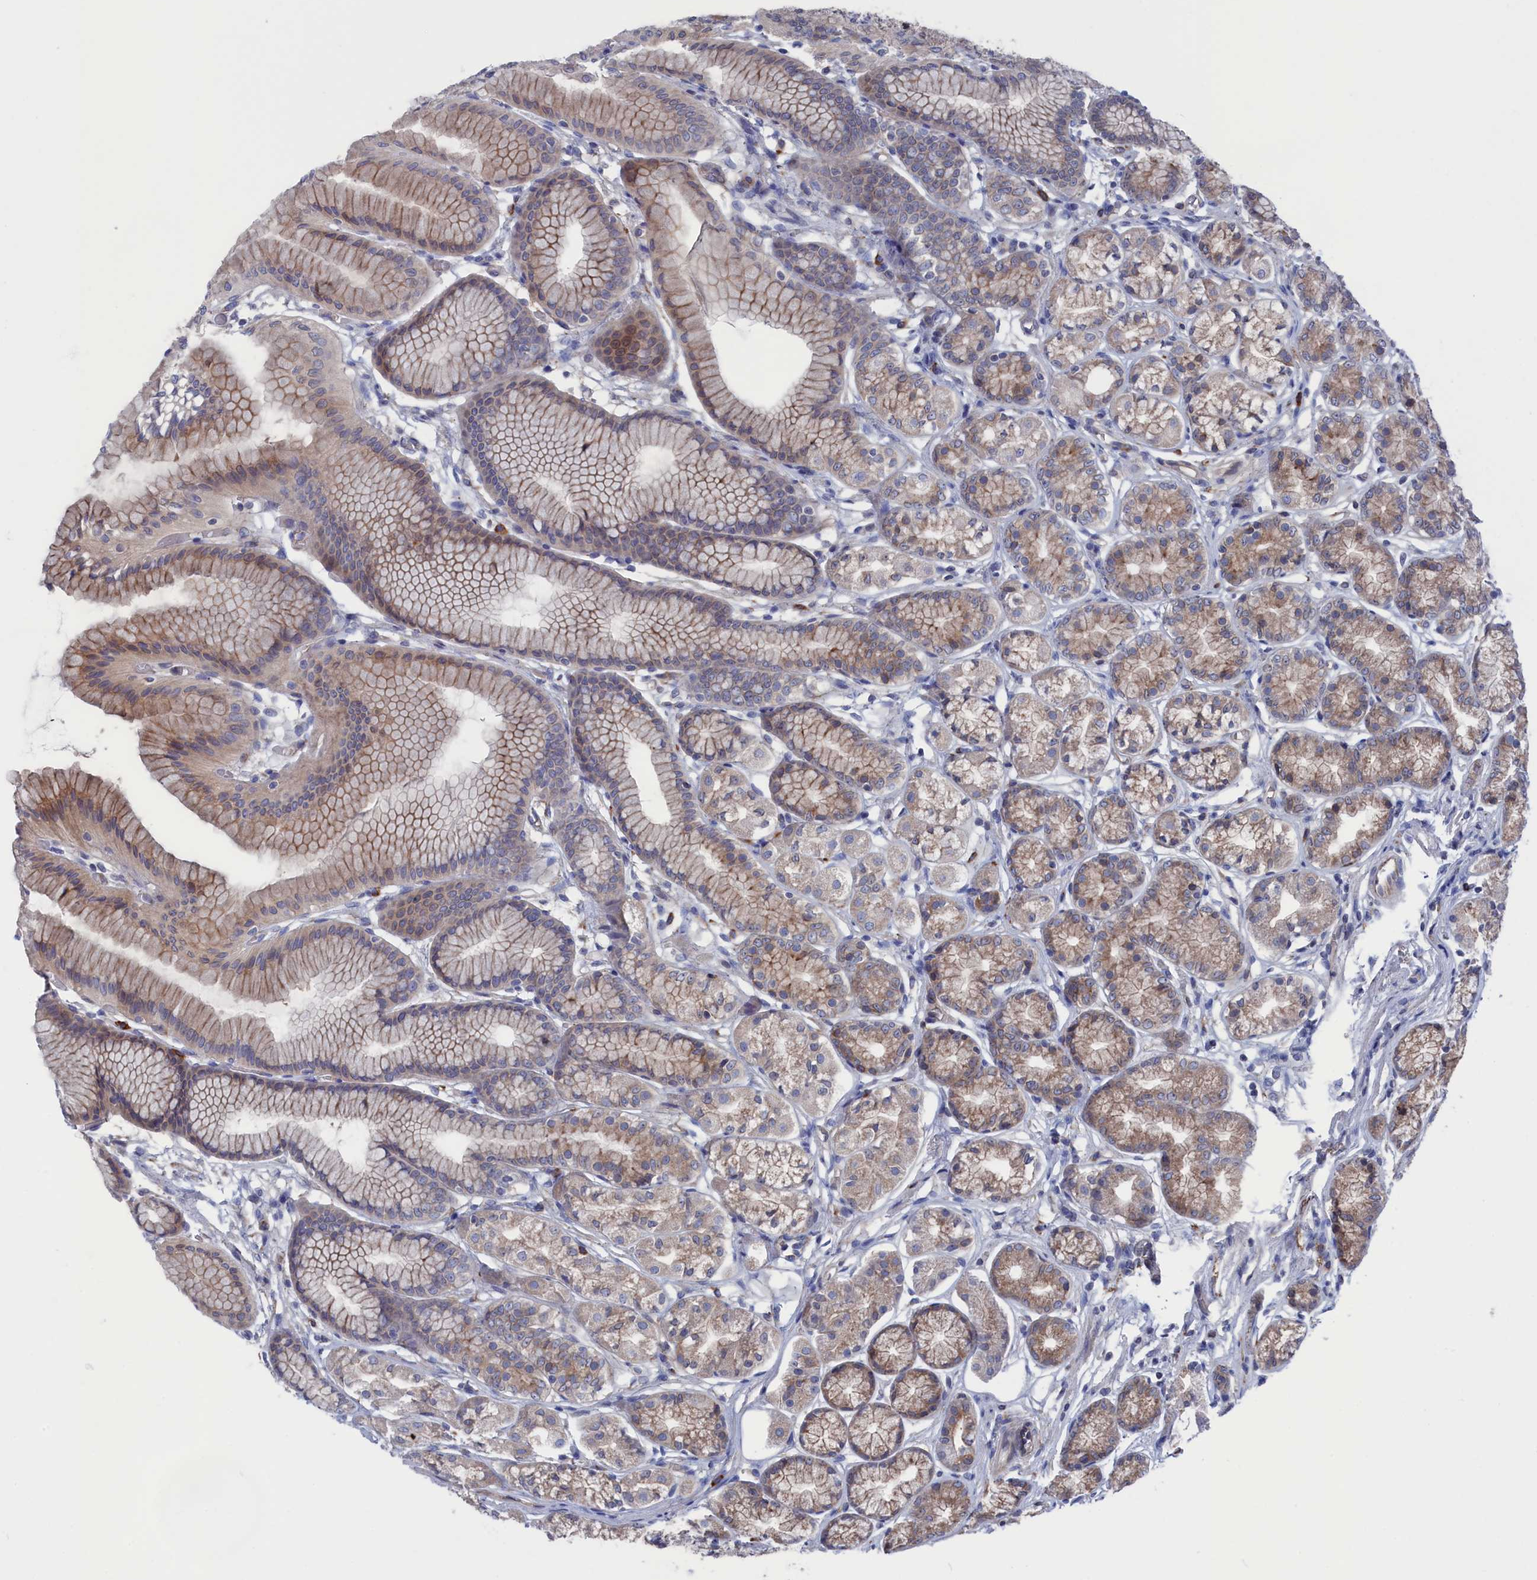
{"staining": {"intensity": "moderate", "quantity": "25%-75%", "location": "cytoplasmic/membranous"}, "tissue": "stomach", "cell_type": "Glandular cells", "image_type": "normal", "snomed": [{"axis": "morphology", "description": "Normal tissue, NOS"}, {"axis": "morphology", "description": "Adenocarcinoma, NOS"}, {"axis": "morphology", "description": "Adenocarcinoma, High grade"}, {"axis": "topography", "description": "Stomach, upper"}, {"axis": "topography", "description": "Stomach"}], "caption": "Protein staining shows moderate cytoplasmic/membranous positivity in about 25%-75% of glandular cells in unremarkable stomach.", "gene": "NUTF2", "patient": {"sex": "female", "age": 65}}